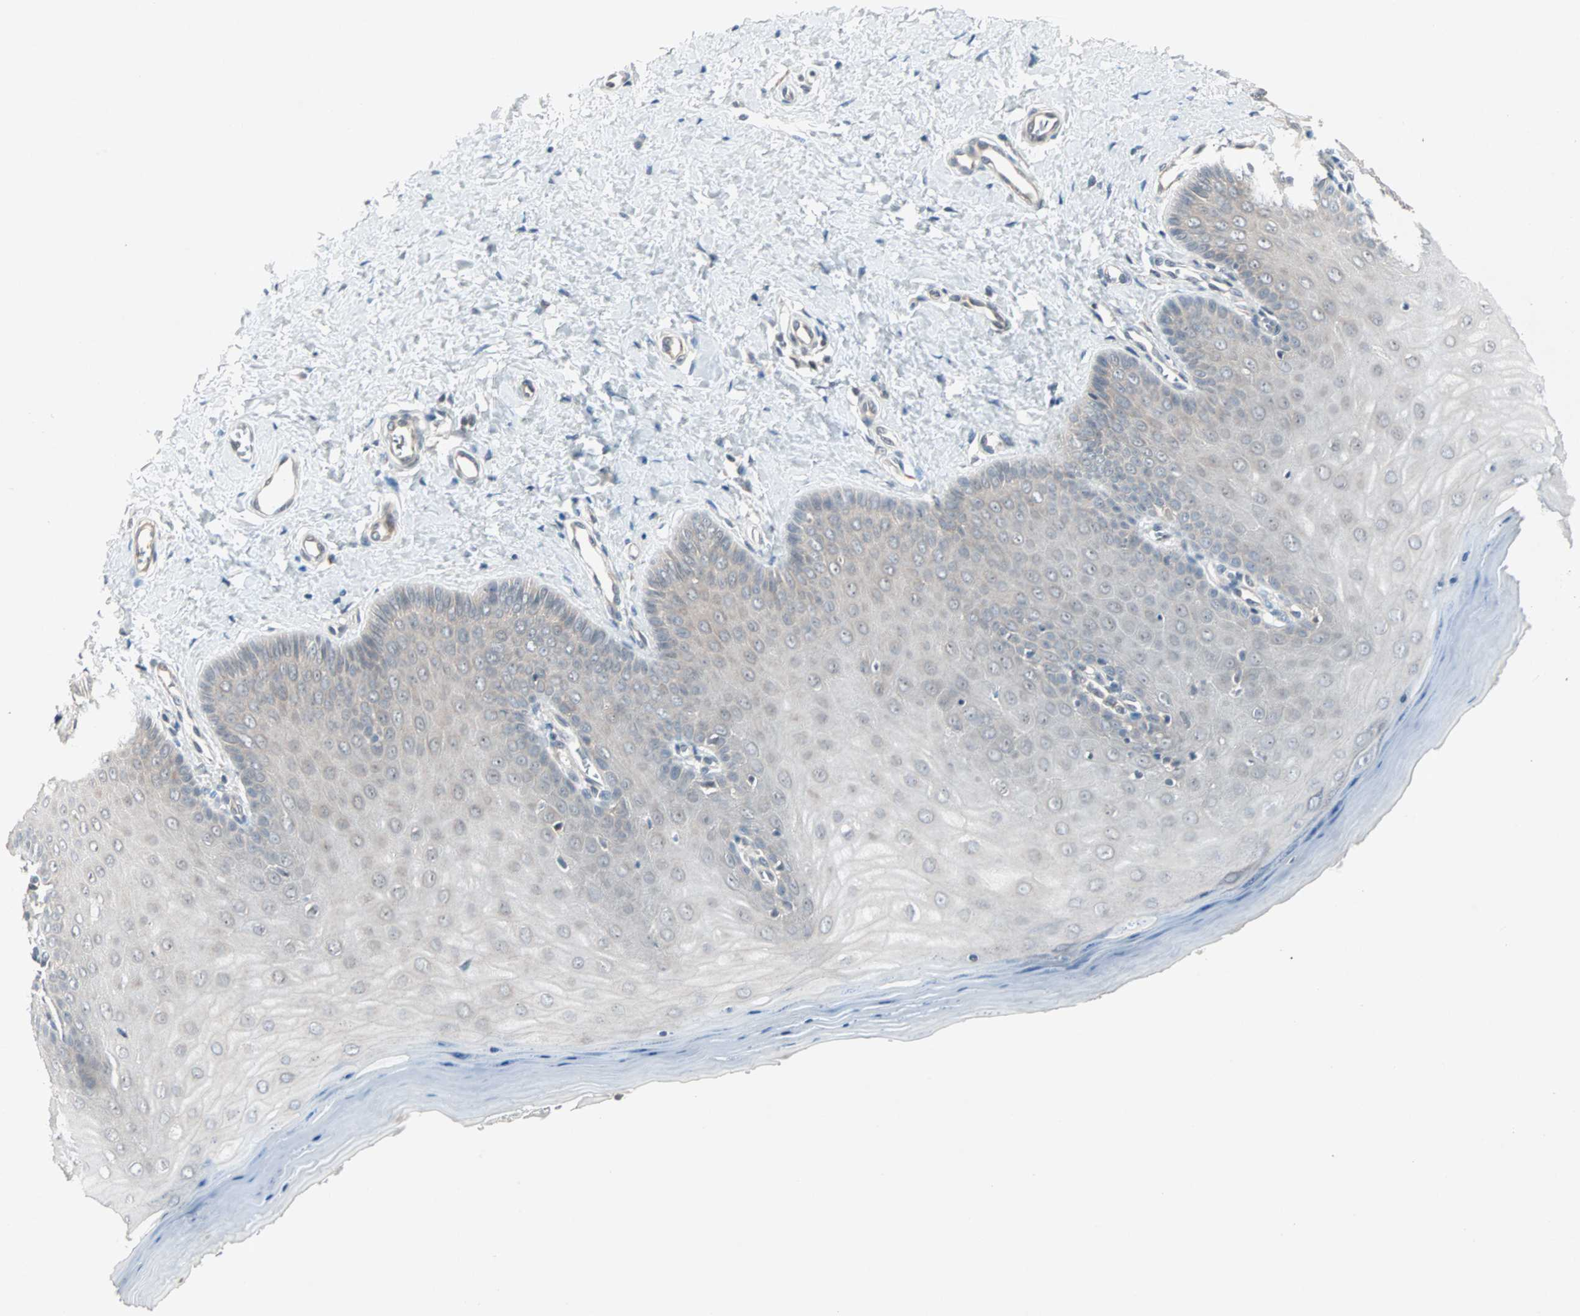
{"staining": {"intensity": "weak", "quantity": "<25%", "location": "cytoplasmic/membranous"}, "tissue": "cervix", "cell_type": "Squamous epithelial cells", "image_type": "normal", "snomed": [{"axis": "morphology", "description": "Normal tissue, NOS"}, {"axis": "topography", "description": "Cervix"}], "caption": "Image shows no significant protein staining in squamous epithelial cells of unremarkable cervix.", "gene": "PGBD1", "patient": {"sex": "female", "age": 55}}